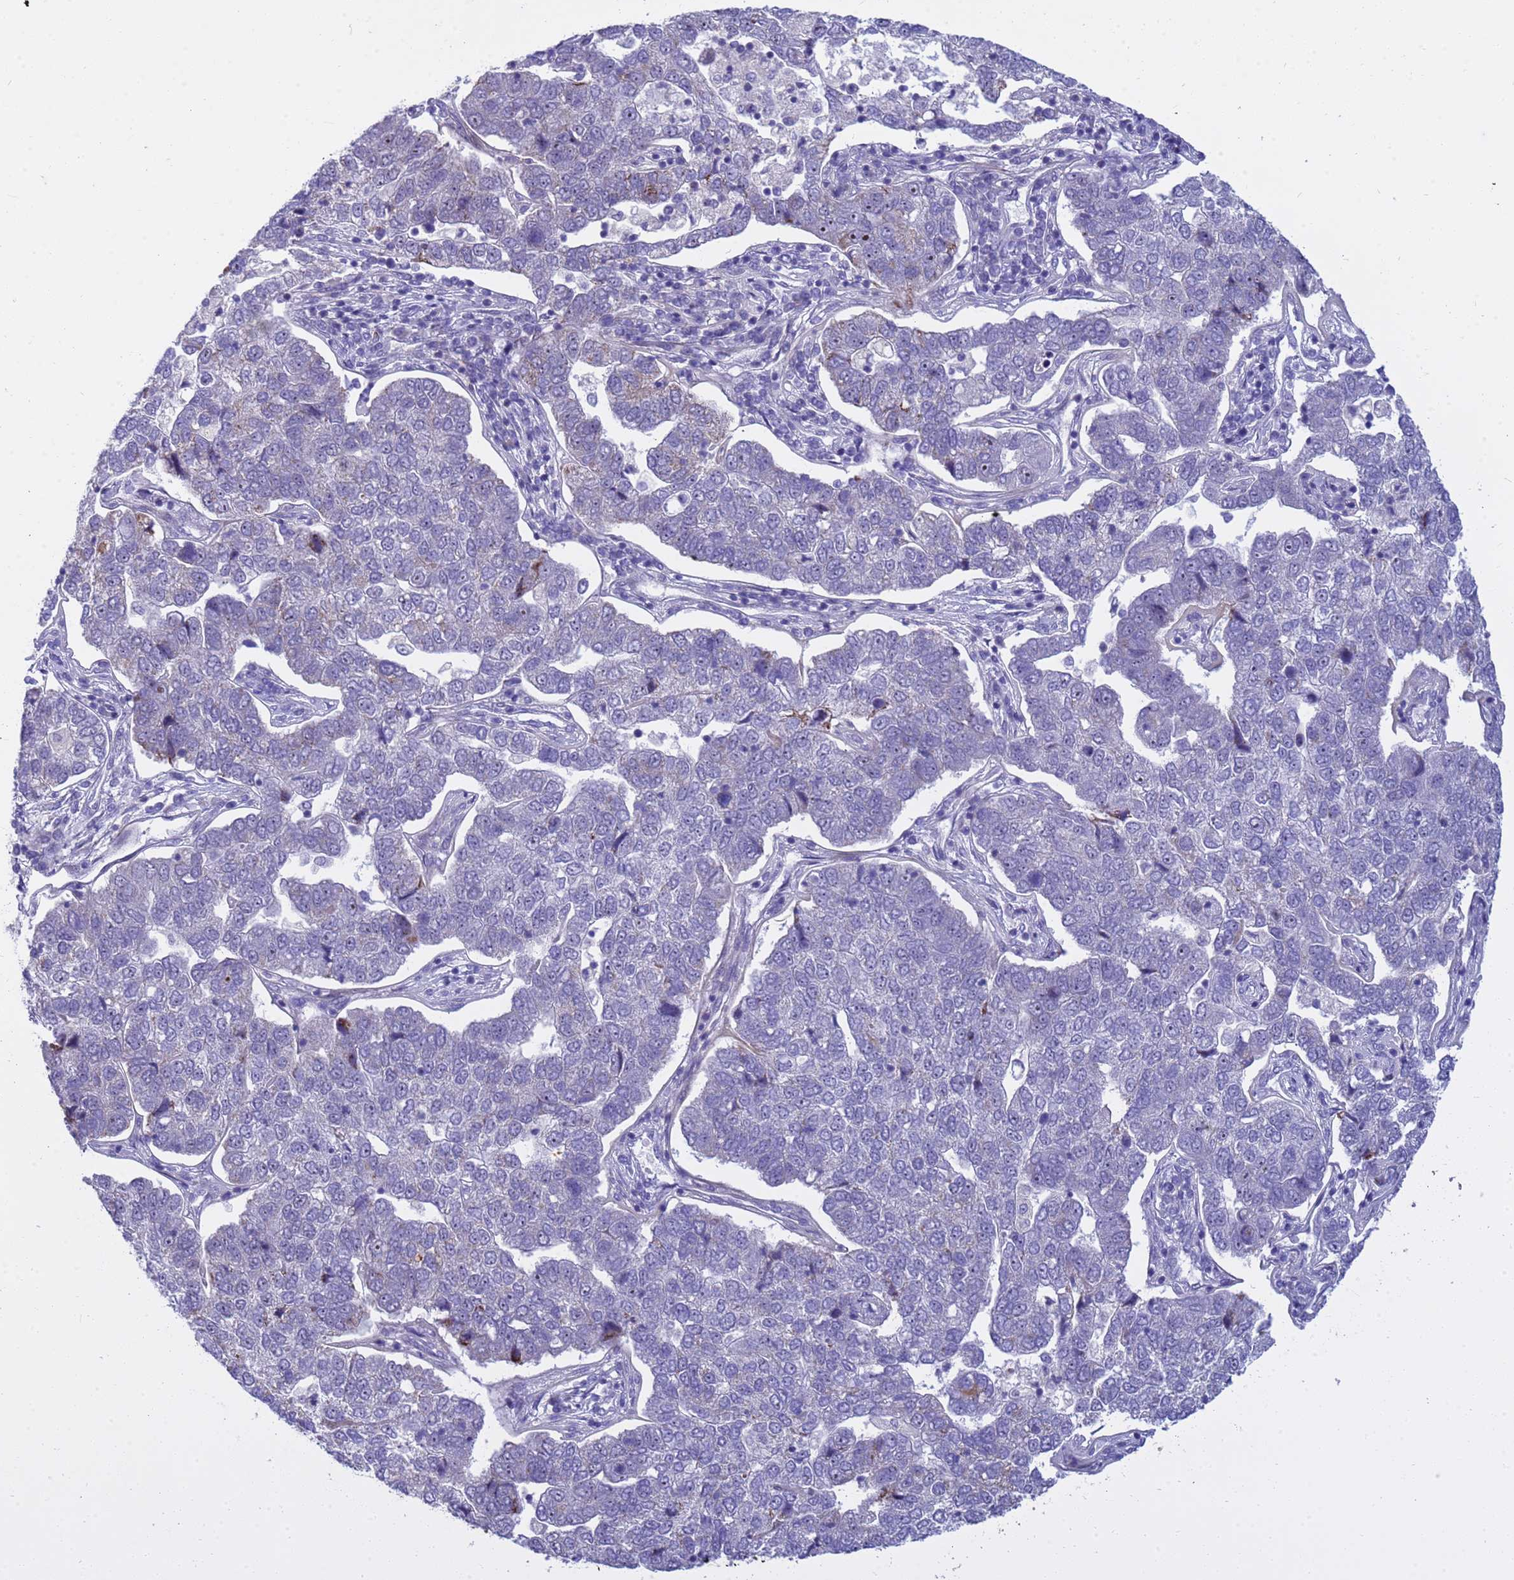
{"staining": {"intensity": "negative", "quantity": "none", "location": "none"}, "tissue": "pancreatic cancer", "cell_type": "Tumor cells", "image_type": "cancer", "snomed": [{"axis": "morphology", "description": "Adenocarcinoma, NOS"}, {"axis": "topography", "description": "Pancreas"}], "caption": "Pancreatic cancer (adenocarcinoma) was stained to show a protein in brown. There is no significant expression in tumor cells.", "gene": "LRATD1", "patient": {"sex": "female", "age": 61}}